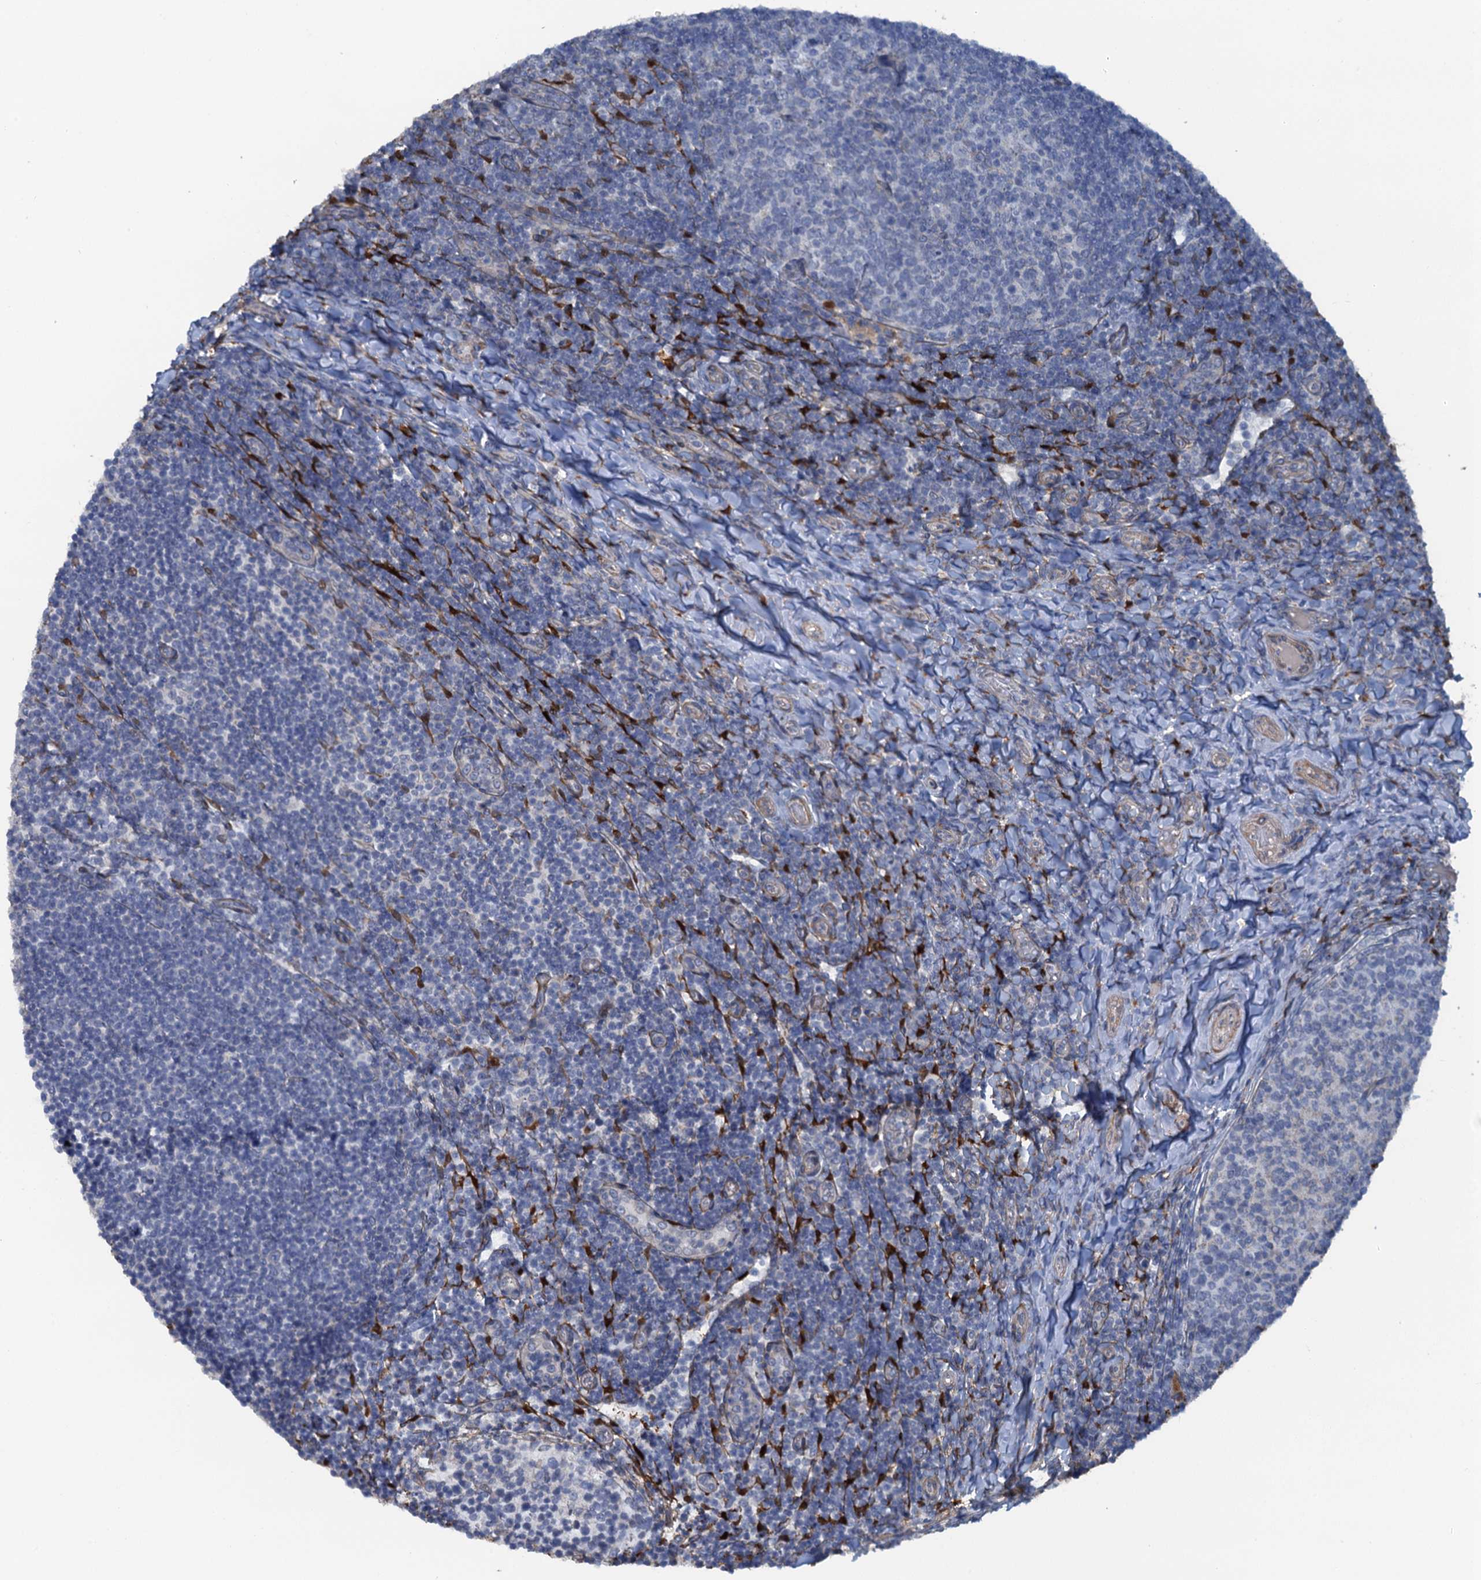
{"staining": {"intensity": "negative", "quantity": "none", "location": "none"}, "tissue": "tonsil", "cell_type": "Germinal center cells", "image_type": "normal", "snomed": [{"axis": "morphology", "description": "Normal tissue, NOS"}, {"axis": "topography", "description": "Tonsil"}], "caption": "Normal tonsil was stained to show a protein in brown. There is no significant positivity in germinal center cells.", "gene": "POGLUT3", "patient": {"sex": "female", "age": 10}}